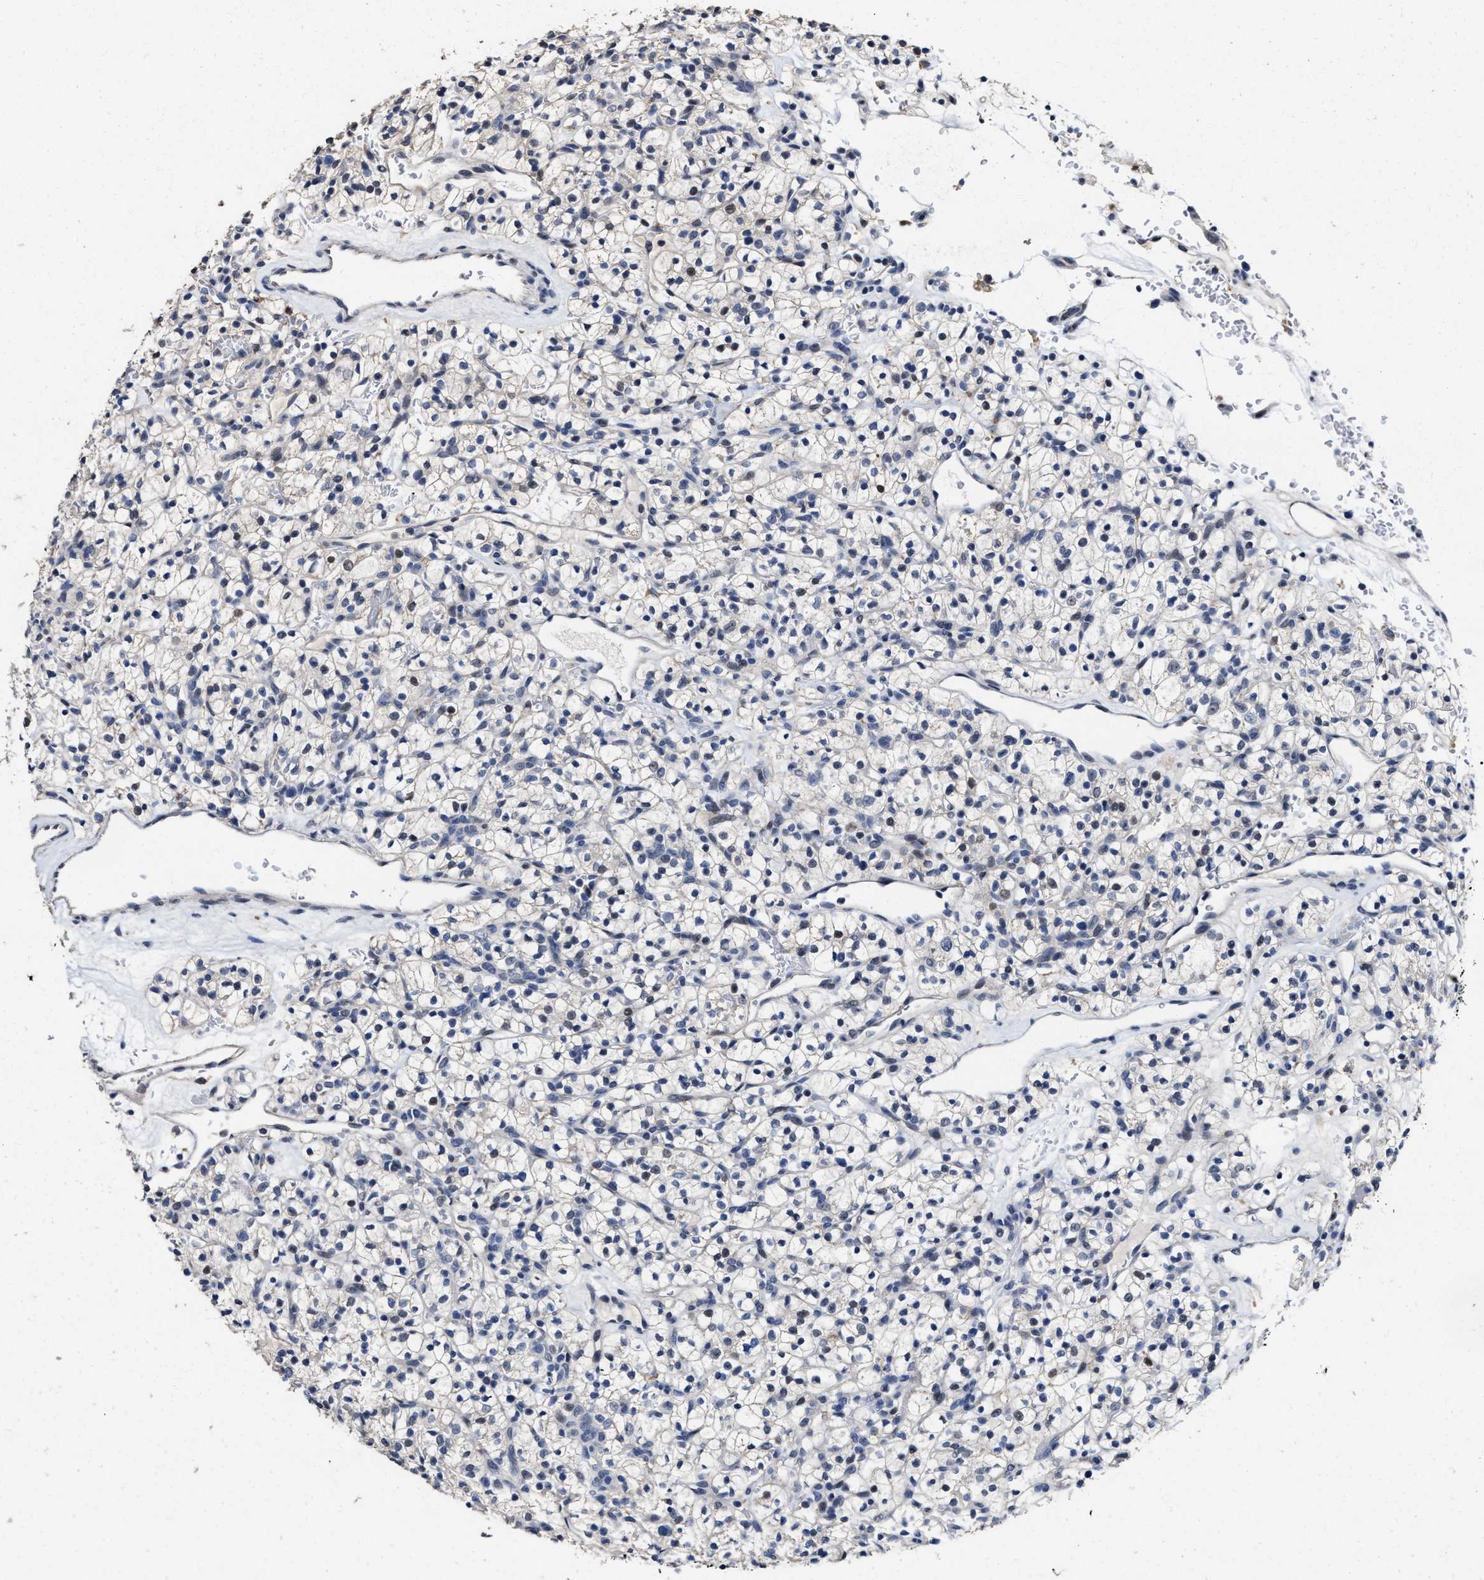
{"staining": {"intensity": "negative", "quantity": "none", "location": "none"}, "tissue": "renal cancer", "cell_type": "Tumor cells", "image_type": "cancer", "snomed": [{"axis": "morphology", "description": "Adenocarcinoma, NOS"}, {"axis": "topography", "description": "Kidney"}], "caption": "Immunohistochemistry of human adenocarcinoma (renal) exhibits no staining in tumor cells. Brightfield microscopy of immunohistochemistry (IHC) stained with DAB (brown) and hematoxylin (blue), captured at high magnification.", "gene": "ZFAT", "patient": {"sex": "female", "age": 57}}